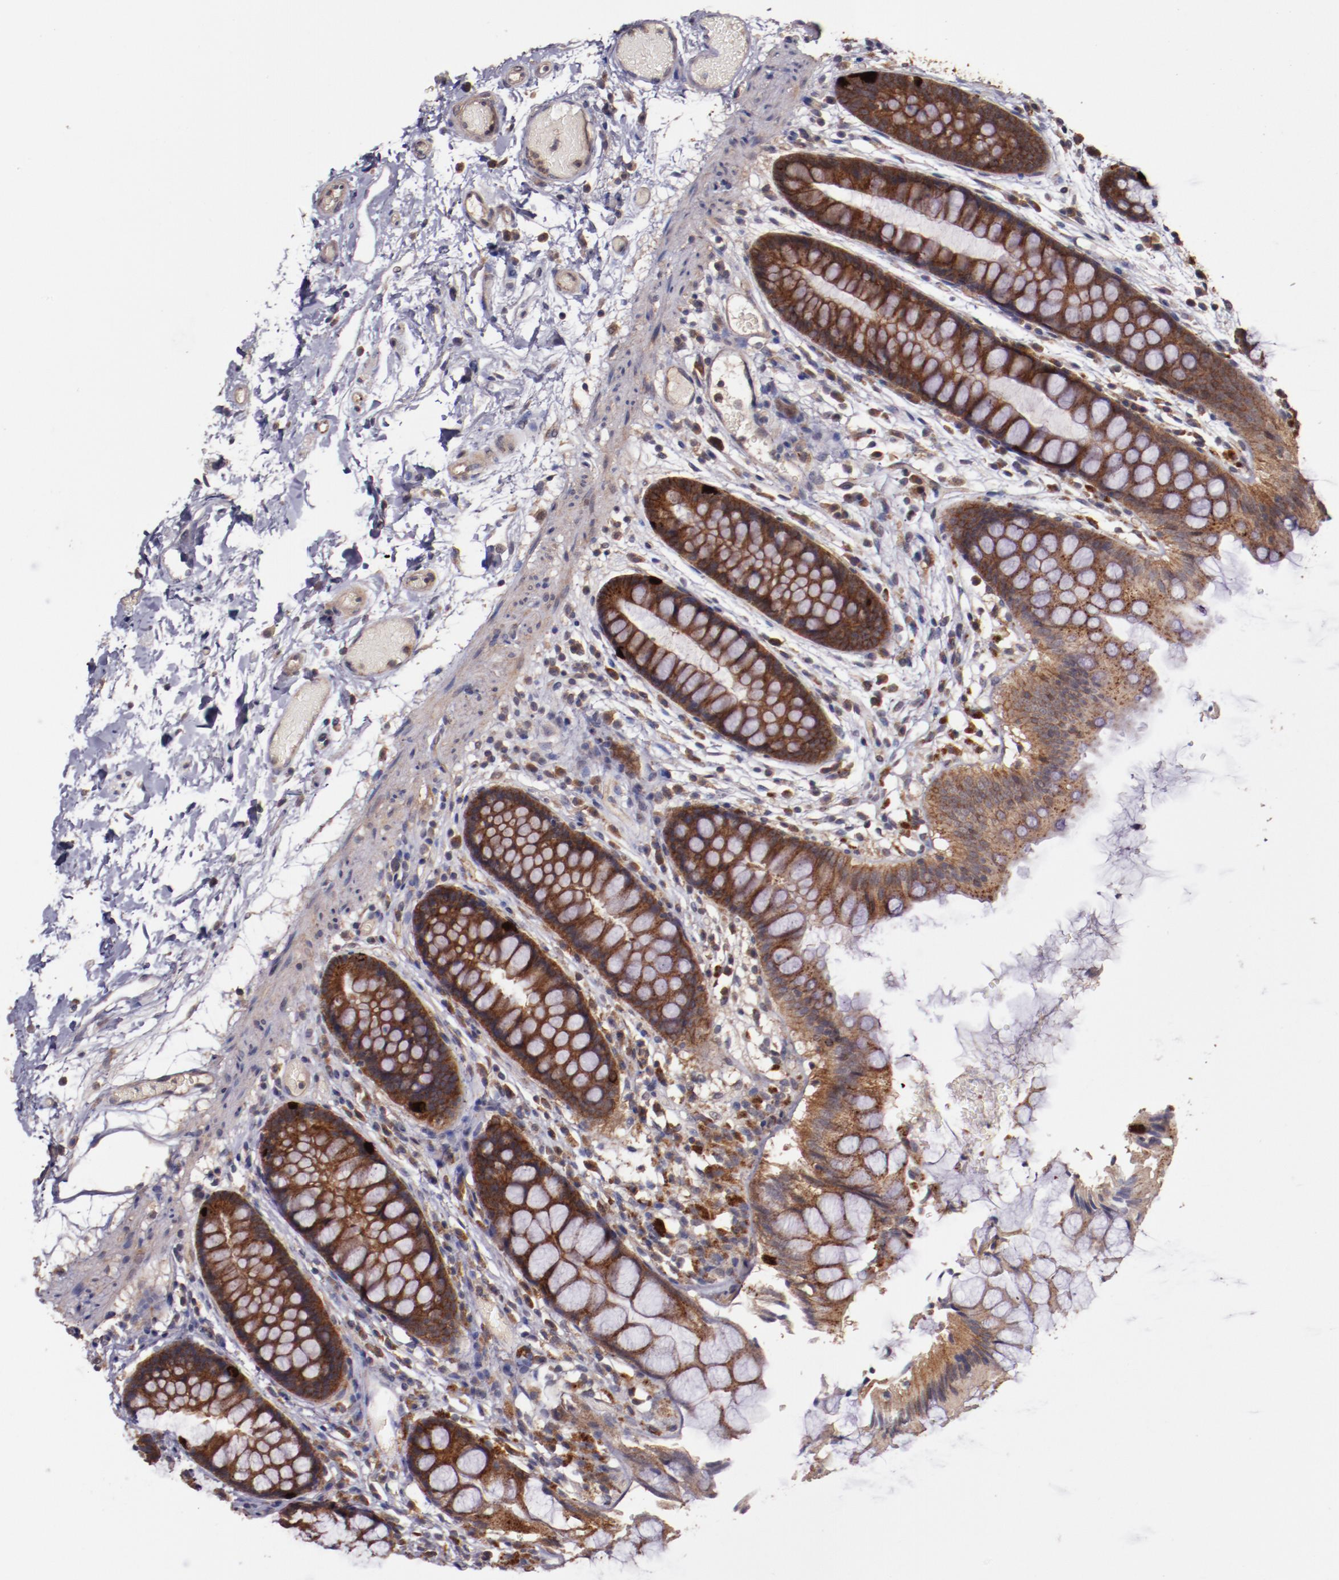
{"staining": {"intensity": "moderate", "quantity": ">75%", "location": "cytoplasmic/membranous"}, "tissue": "colon", "cell_type": "Endothelial cells", "image_type": "normal", "snomed": [{"axis": "morphology", "description": "Normal tissue, NOS"}, {"axis": "topography", "description": "Smooth muscle"}, {"axis": "topography", "description": "Colon"}], "caption": "Unremarkable colon was stained to show a protein in brown. There is medium levels of moderate cytoplasmic/membranous positivity in about >75% of endothelial cells. (DAB (3,3'-diaminobenzidine) IHC, brown staining for protein, blue staining for nuclei).", "gene": "FTSJ1", "patient": {"sex": "male", "age": 67}}